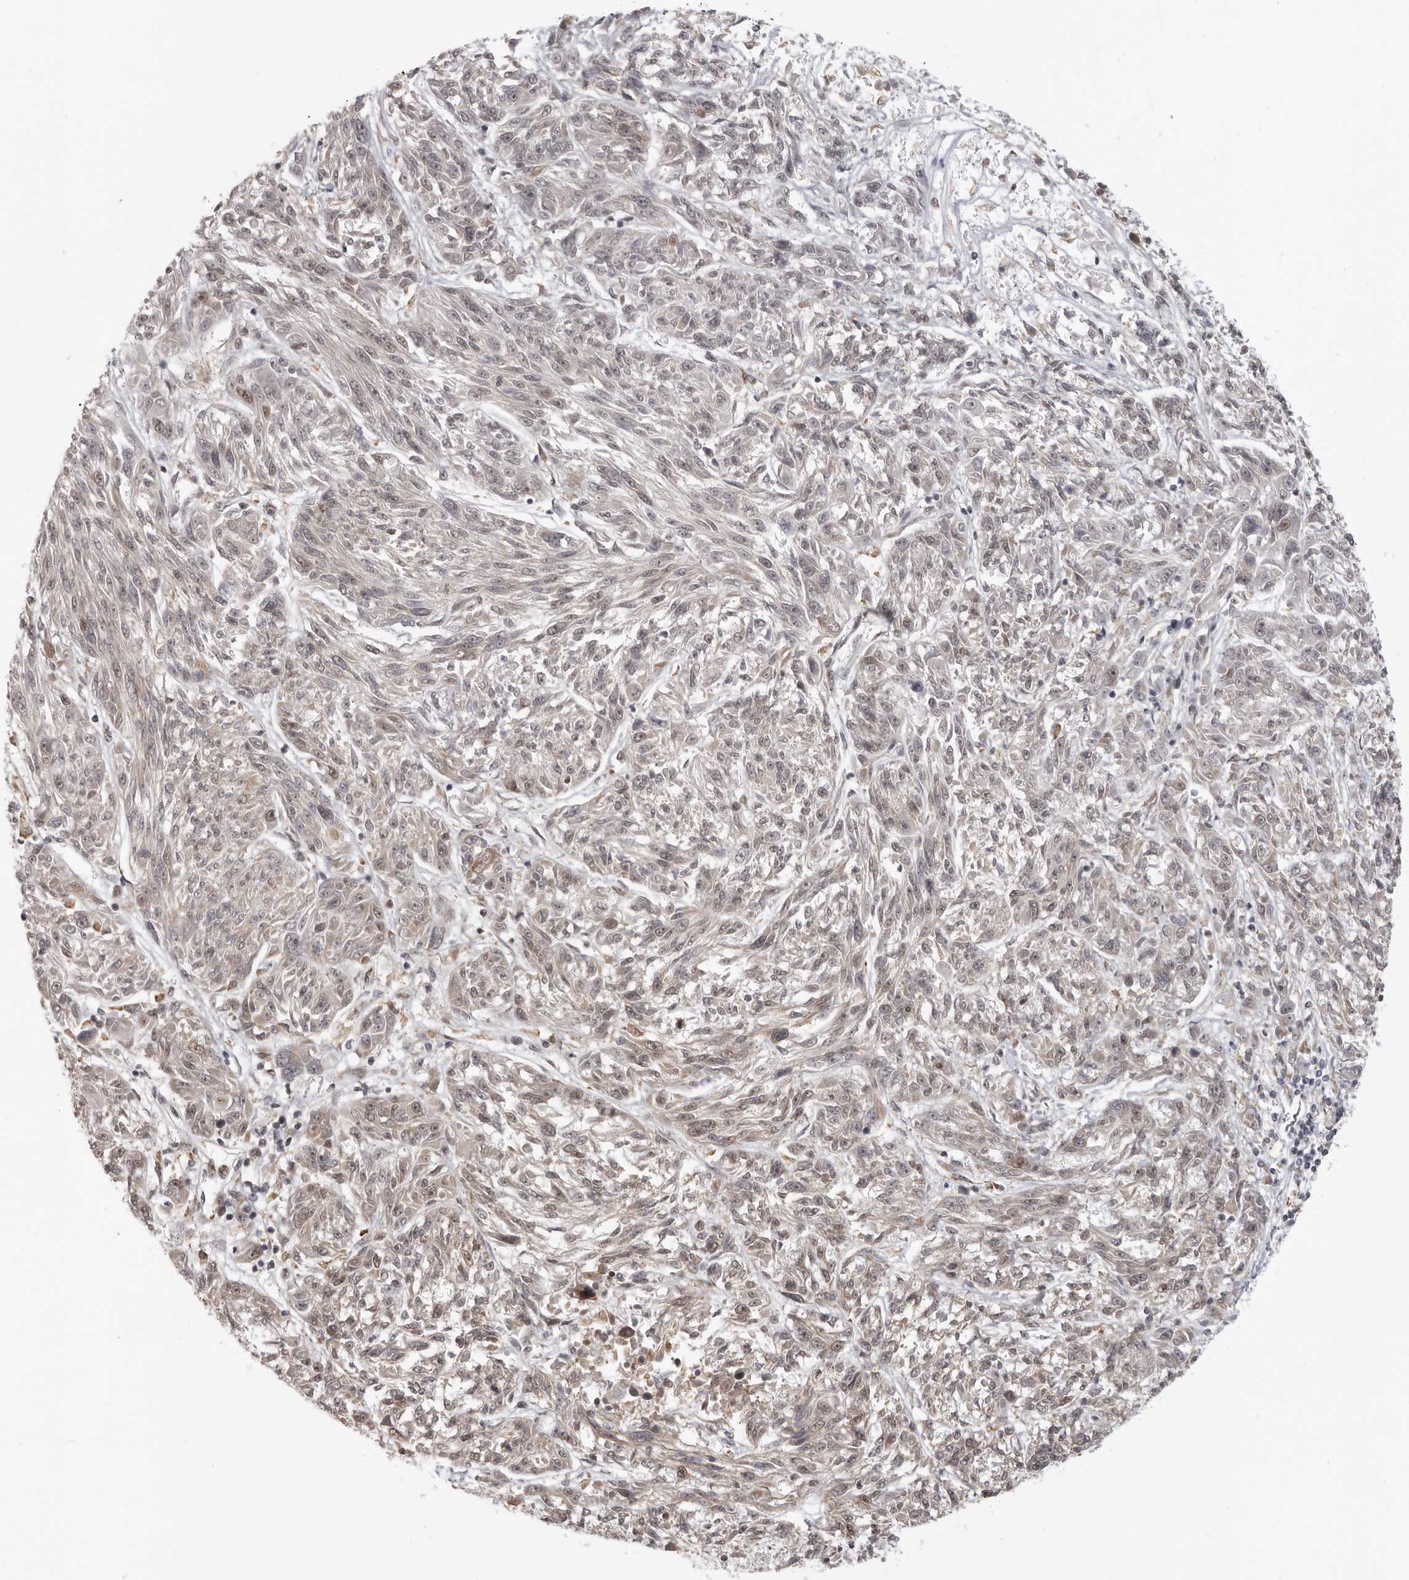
{"staining": {"intensity": "negative", "quantity": "none", "location": "none"}, "tissue": "melanoma", "cell_type": "Tumor cells", "image_type": "cancer", "snomed": [{"axis": "morphology", "description": "Malignant melanoma, NOS"}, {"axis": "topography", "description": "Skin"}], "caption": "This is an IHC micrograph of malignant melanoma. There is no positivity in tumor cells.", "gene": "ISG20L2", "patient": {"sex": "male", "age": 53}}